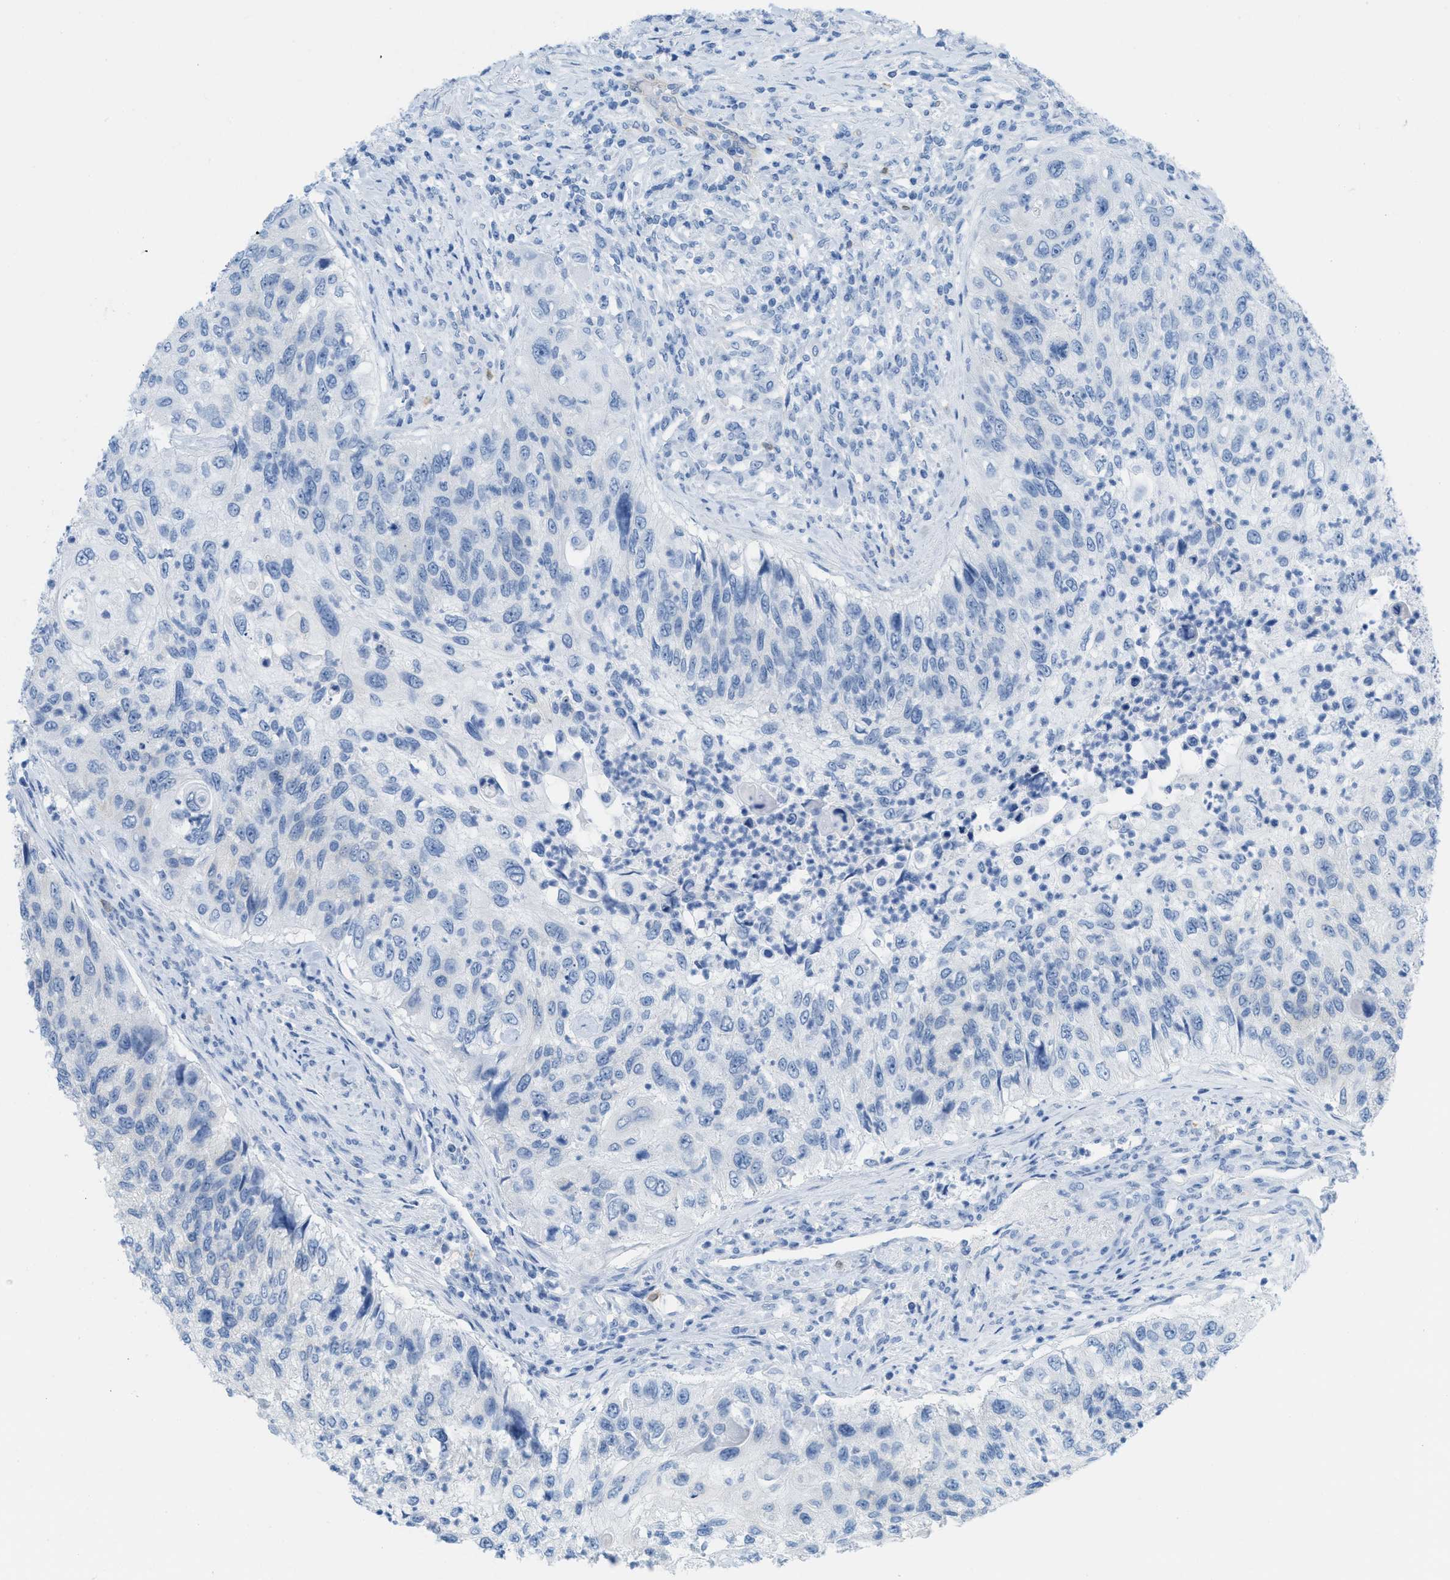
{"staining": {"intensity": "negative", "quantity": "none", "location": "none"}, "tissue": "urothelial cancer", "cell_type": "Tumor cells", "image_type": "cancer", "snomed": [{"axis": "morphology", "description": "Urothelial carcinoma, High grade"}, {"axis": "topography", "description": "Urinary bladder"}], "caption": "IHC photomicrograph of urothelial cancer stained for a protein (brown), which reveals no staining in tumor cells.", "gene": "ASGR1", "patient": {"sex": "female", "age": 60}}